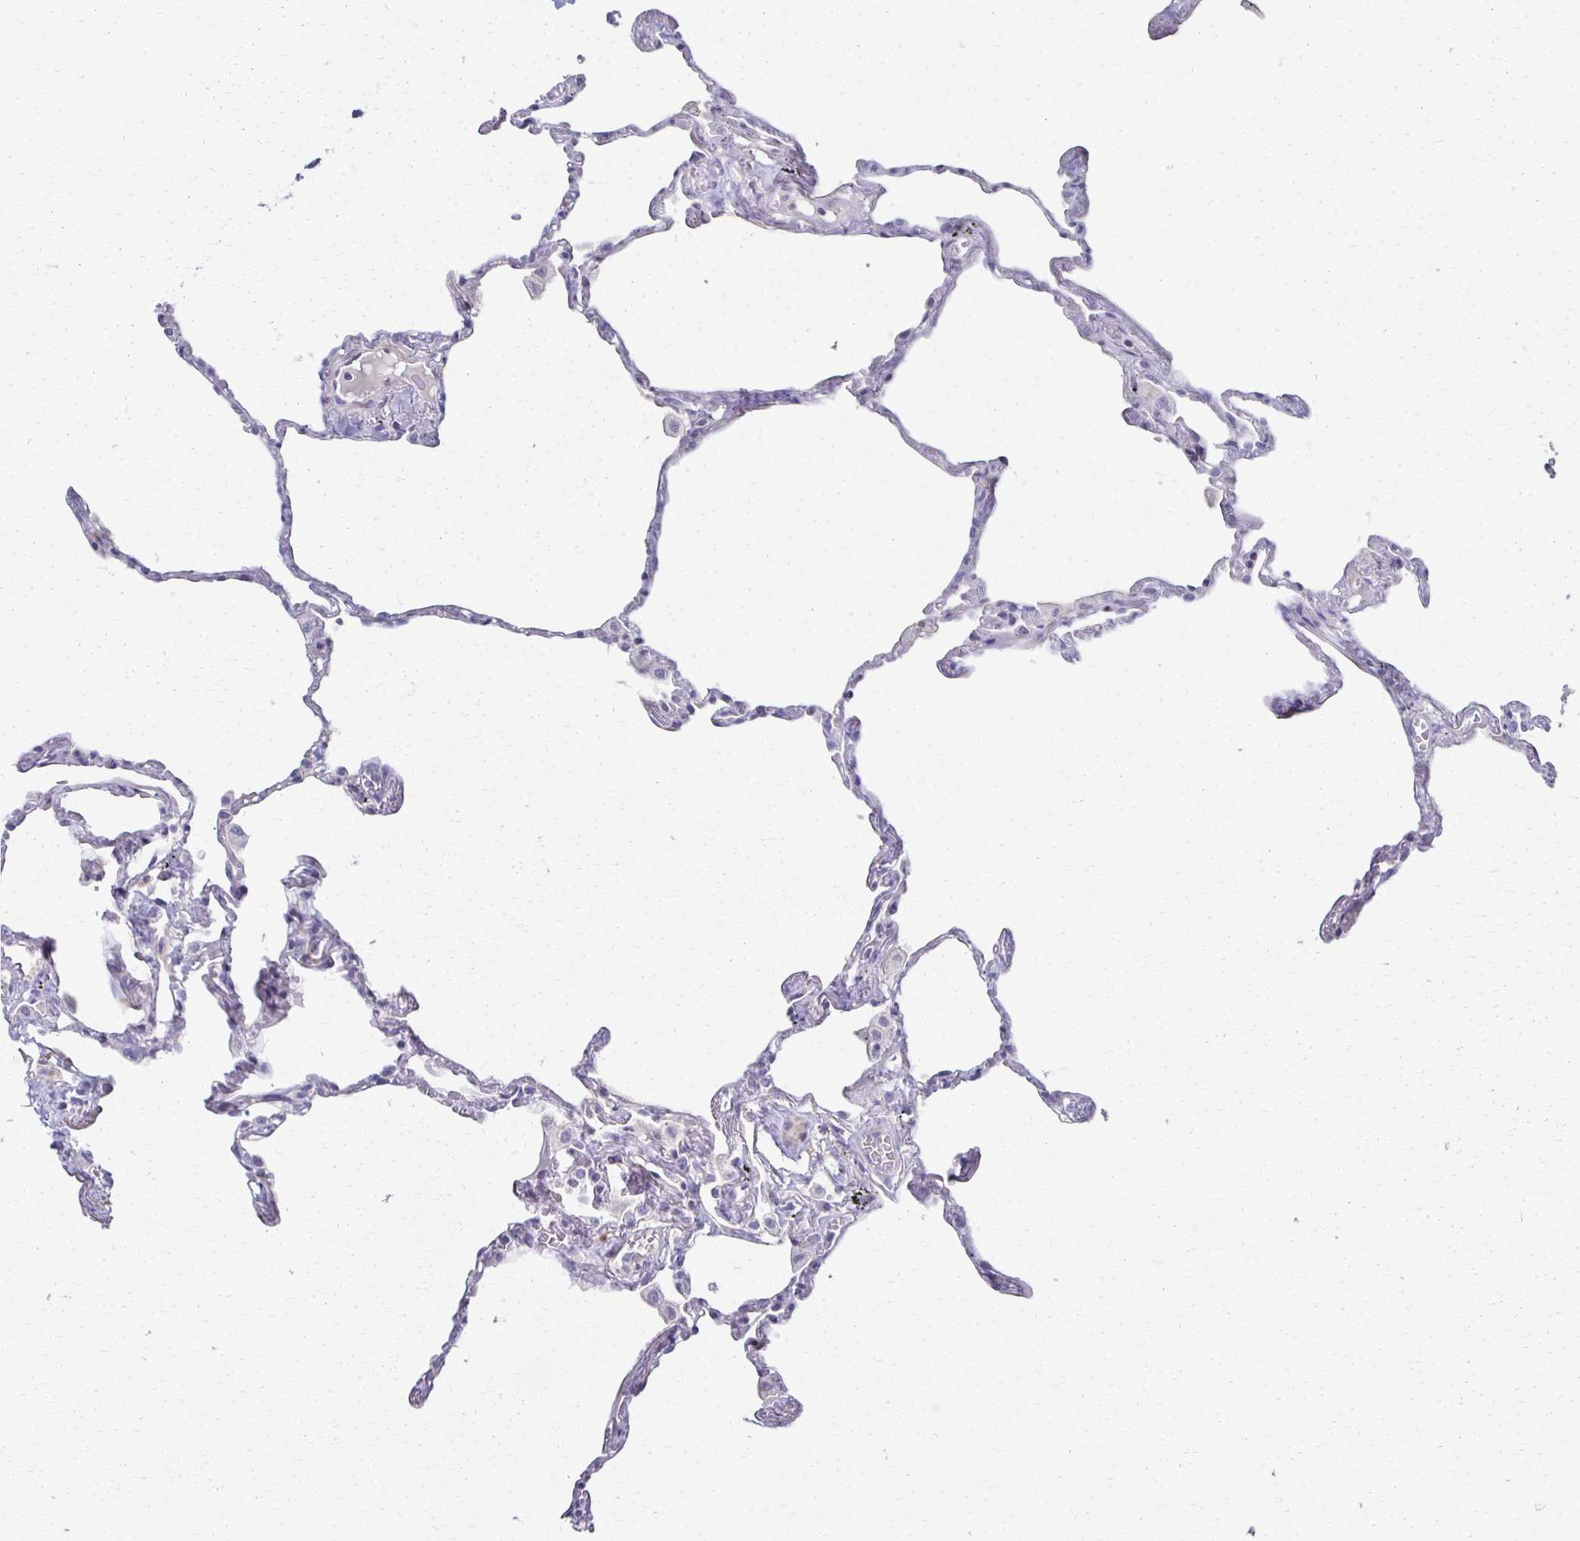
{"staining": {"intensity": "negative", "quantity": "none", "location": "none"}, "tissue": "lung", "cell_type": "Alveolar cells", "image_type": "normal", "snomed": [{"axis": "morphology", "description": "Normal tissue, NOS"}, {"axis": "topography", "description": "Lung"}], "caption": "Immunohistochemistry (IHC) image of unremarkable lung stained for a protein (brown), which reveals no positivity in alveolar cells.", "gene": "FOXO4", "patient": {"sex": "female", "age": 67}}